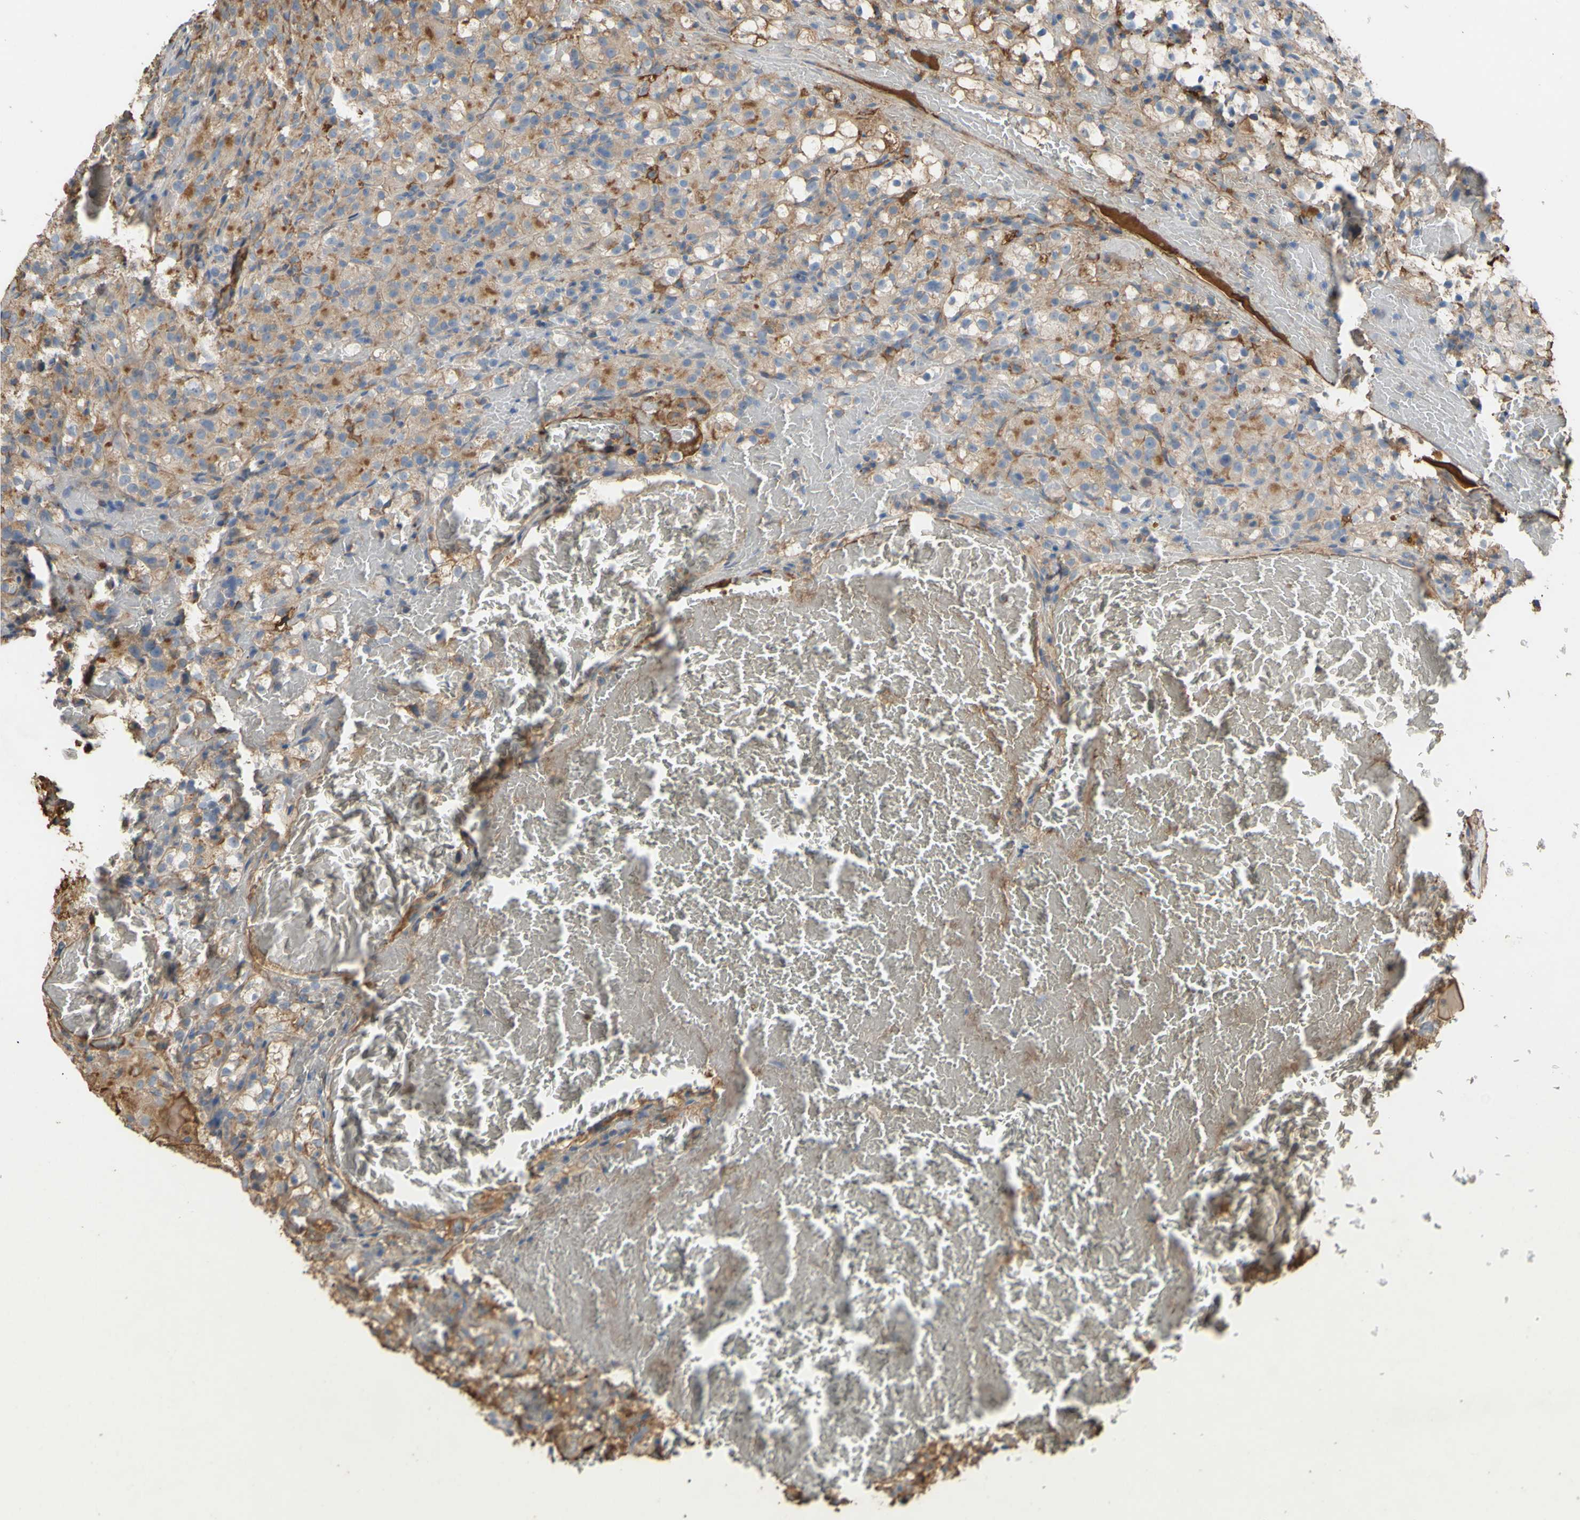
{"staining": {"intensity": "moderate", "quantity": "25%-75%", "location": "cytoplasmic/membranous"}, "tissue": "renal cancer", "cell_type": "Tumor cells", "image_type": "cancer", "snomed": [{"axis": "morphology", "description": "Adenocarcinoma, NOS"}, {"axis": "topography", "description": "Kidney"}], "caption": "Immunohistochemistry micrograph of neoplastic tissue: human renal cancer (adenocarcinoma) stained using IHC exhibits medium levels of moderate protein expression localized specifically in the cytoplasmic/membranous of tumor cells, appearing as a cytoplasmic/membranous brown color.", "gene": "PTGDS", "patient": {"sex": "male", "age": 61}}